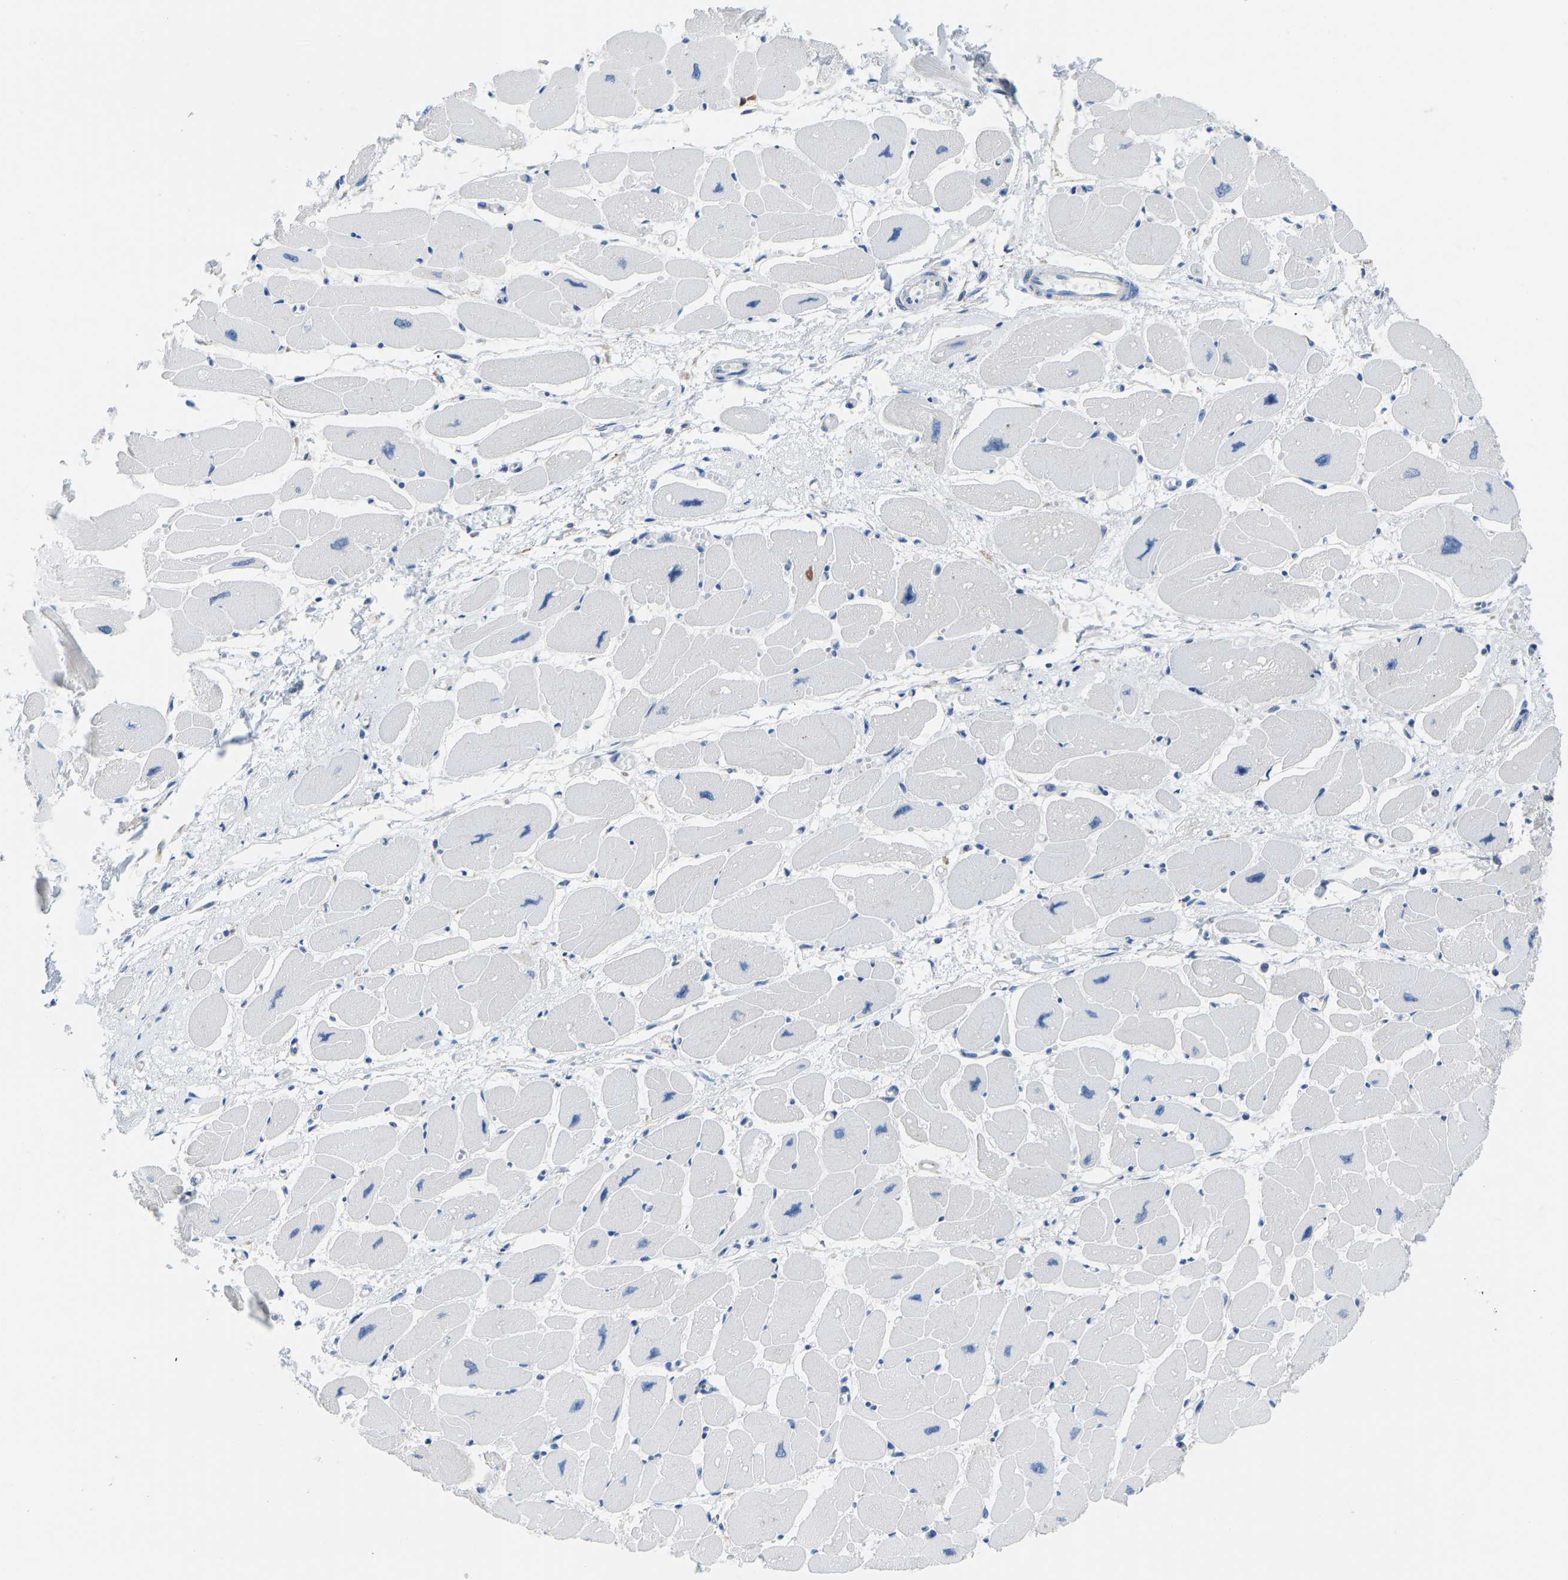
{"staining": {"intensity": "negative", "quantity": "none", "location": "none"}, "tissue": "heart muscle", "cell_type": "Cardiomyocytes", "image_type": "normal", "snomed": [{"axis": "morphology", "description": "Normal tissue, NOS"}, {"axis": "topography", "description": "Heart"}], "caption": "Protein analysis of benign heart muscle exhibits no significant expression in cardiomyocytes.", "gene": "VRK1", "patient": {"sex": "female", "age": 54}}